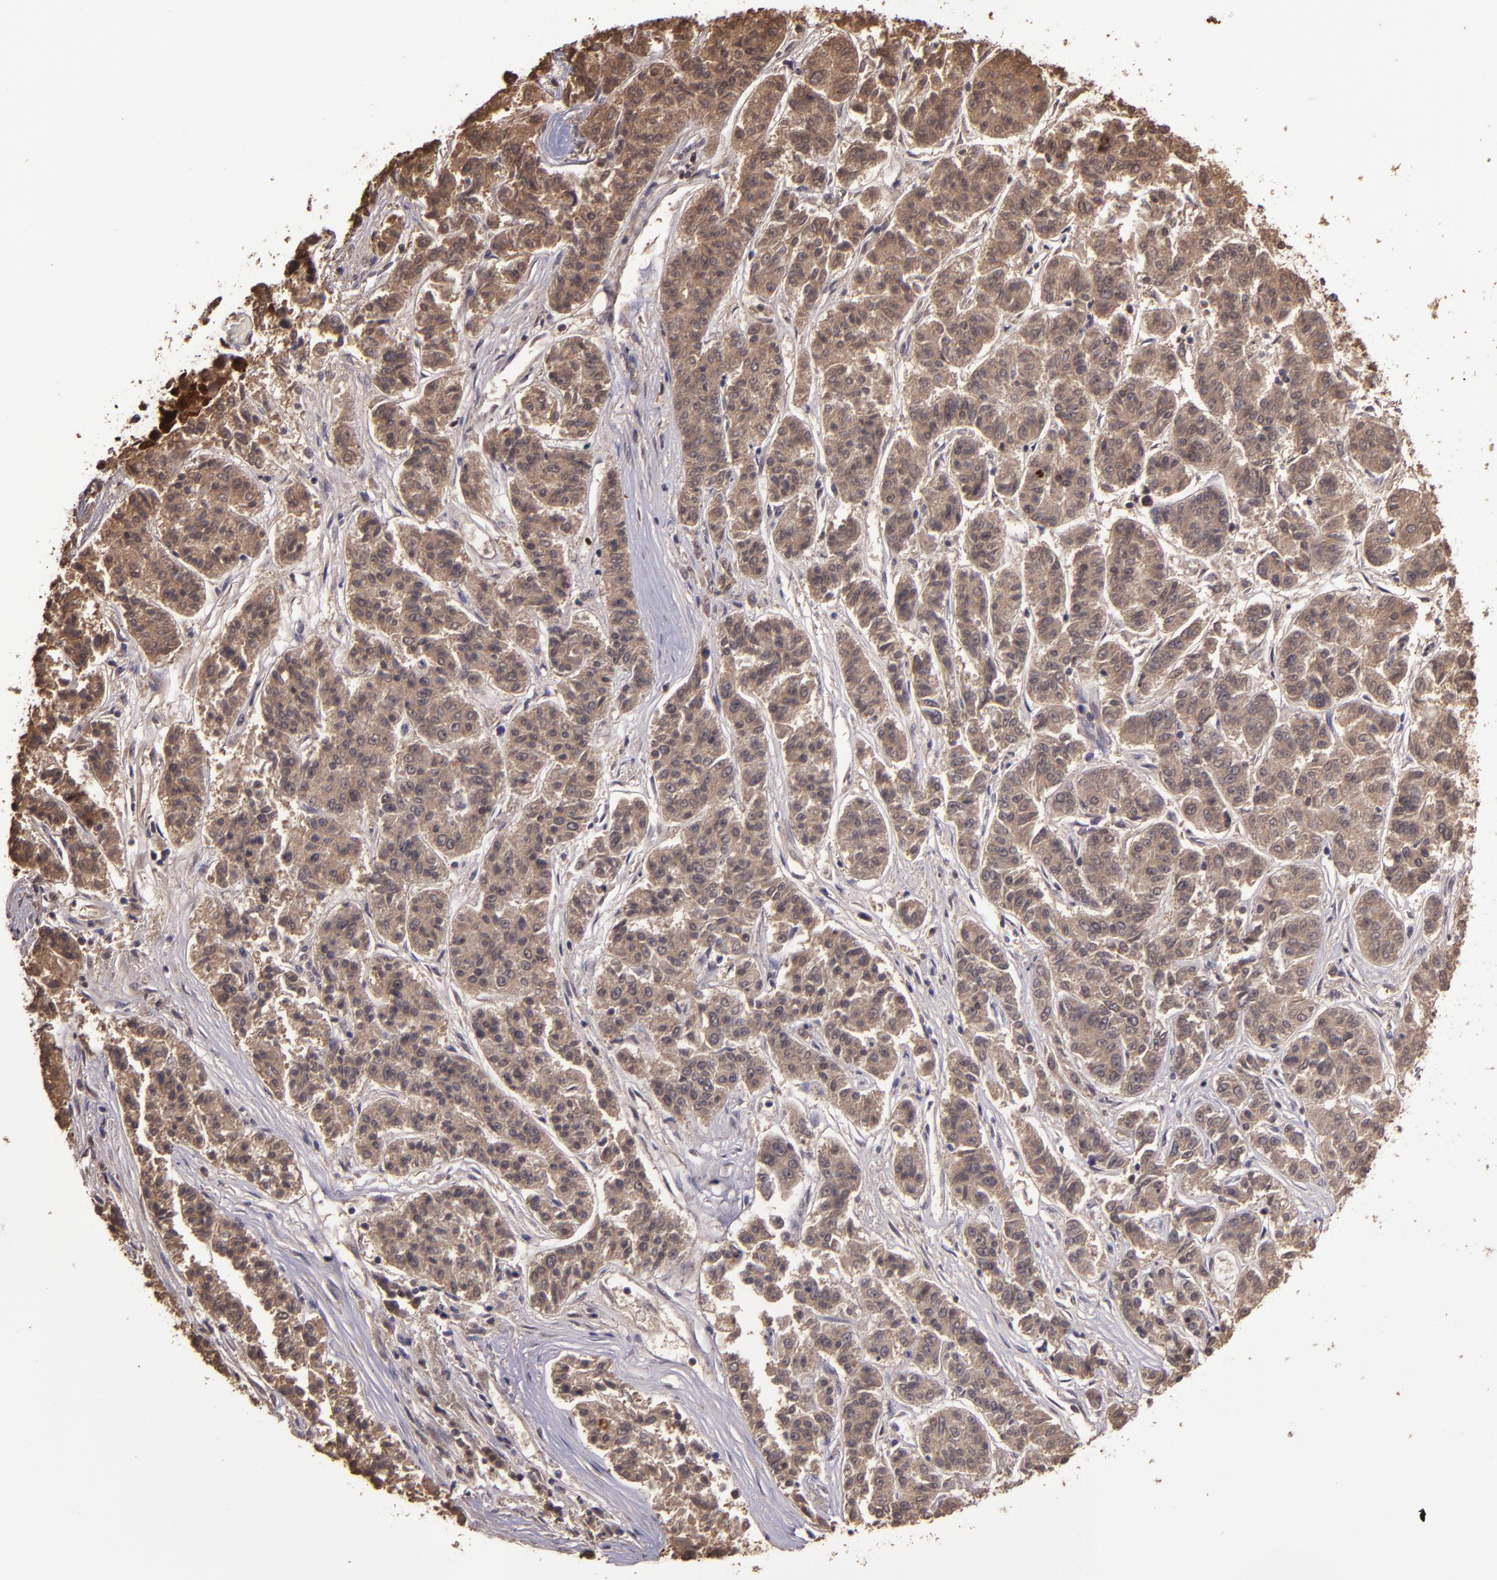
{"staining": {"intensity": "moderate", "quantity": "25%-75%", "location": "cytoplasmic/membranous"}, "tissue": "lung cancer", "cell_type": "Tumor cells", "image_type": "cancer", "snomed": [{"axis": "morphology", "description": "Adenocarcinoma, NOS"}, {"axis": "topography", "description": "Lung"}], "caption": "Human lung adenocarcinoma stained for a protein (brown) reveals moderate cytoplasmic/membranous positive staining in about 25%-75% of tumor cells.", "gene": "SERPINF2", "patient": {"sex": "male", "age": 84}}